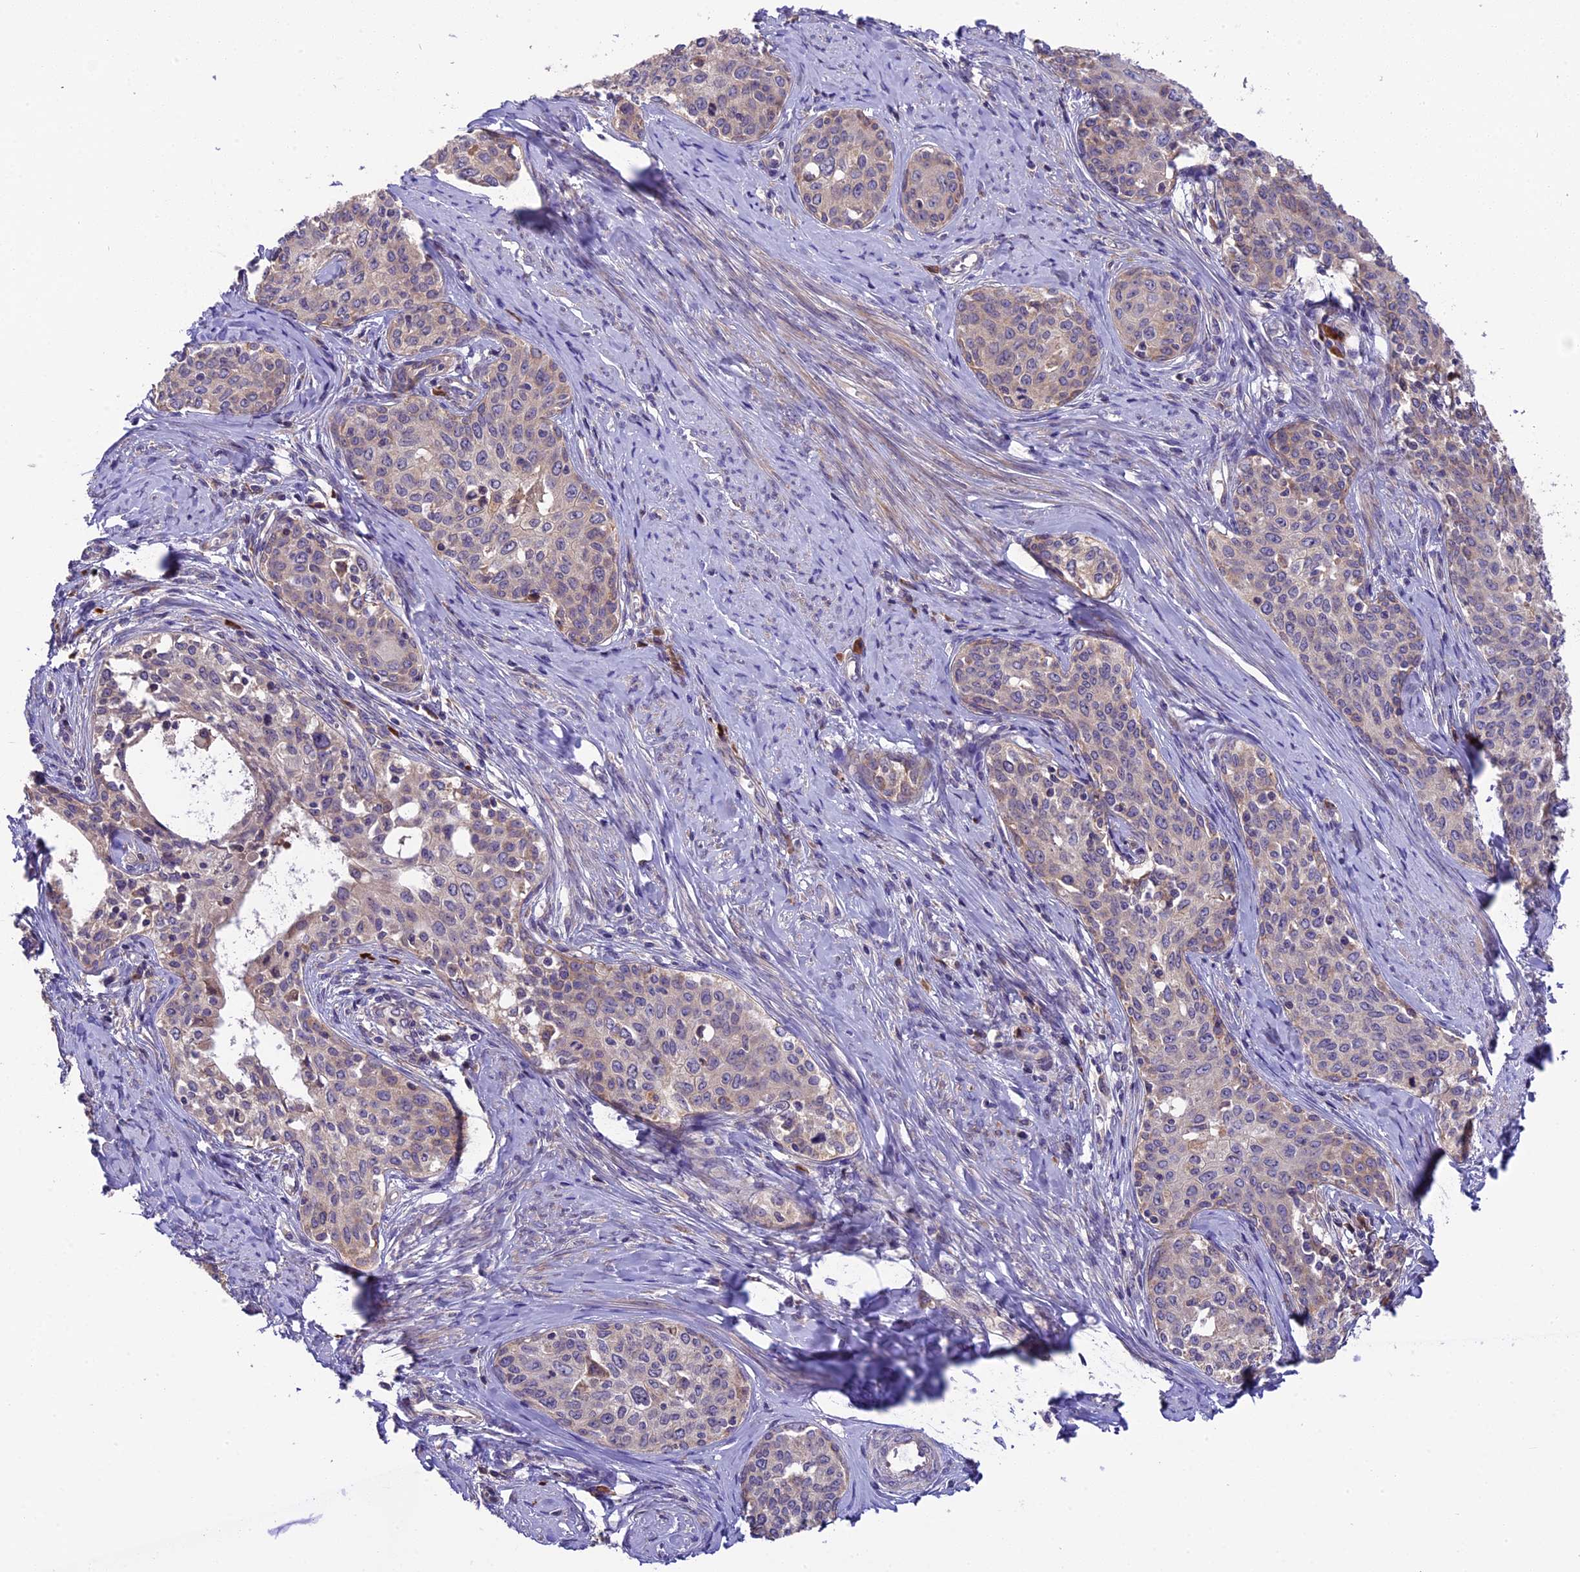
{"staining": {"intensity": "weak", "quantity": "<25%", "location": "cytoplasmic/membranous"}, "tissue": "cervical cancer", "cell_type": "Tumor cells", "image_type": "cancer", "snomed": [{"axis": "morphology", "description": "Squamous cell carcinoma, NOS"}, {"axis": "morphology", "description": "Adenocarcinoma, NOS"}, {"axis": "topography", "description": "Cervix"}], "caption": "Protein analysis of squamous cell carcinoma (cervical) displays no significant staining in tumor cells.", "gene": "ABCC10", "patient": {"sex": "female", "age": 52}}